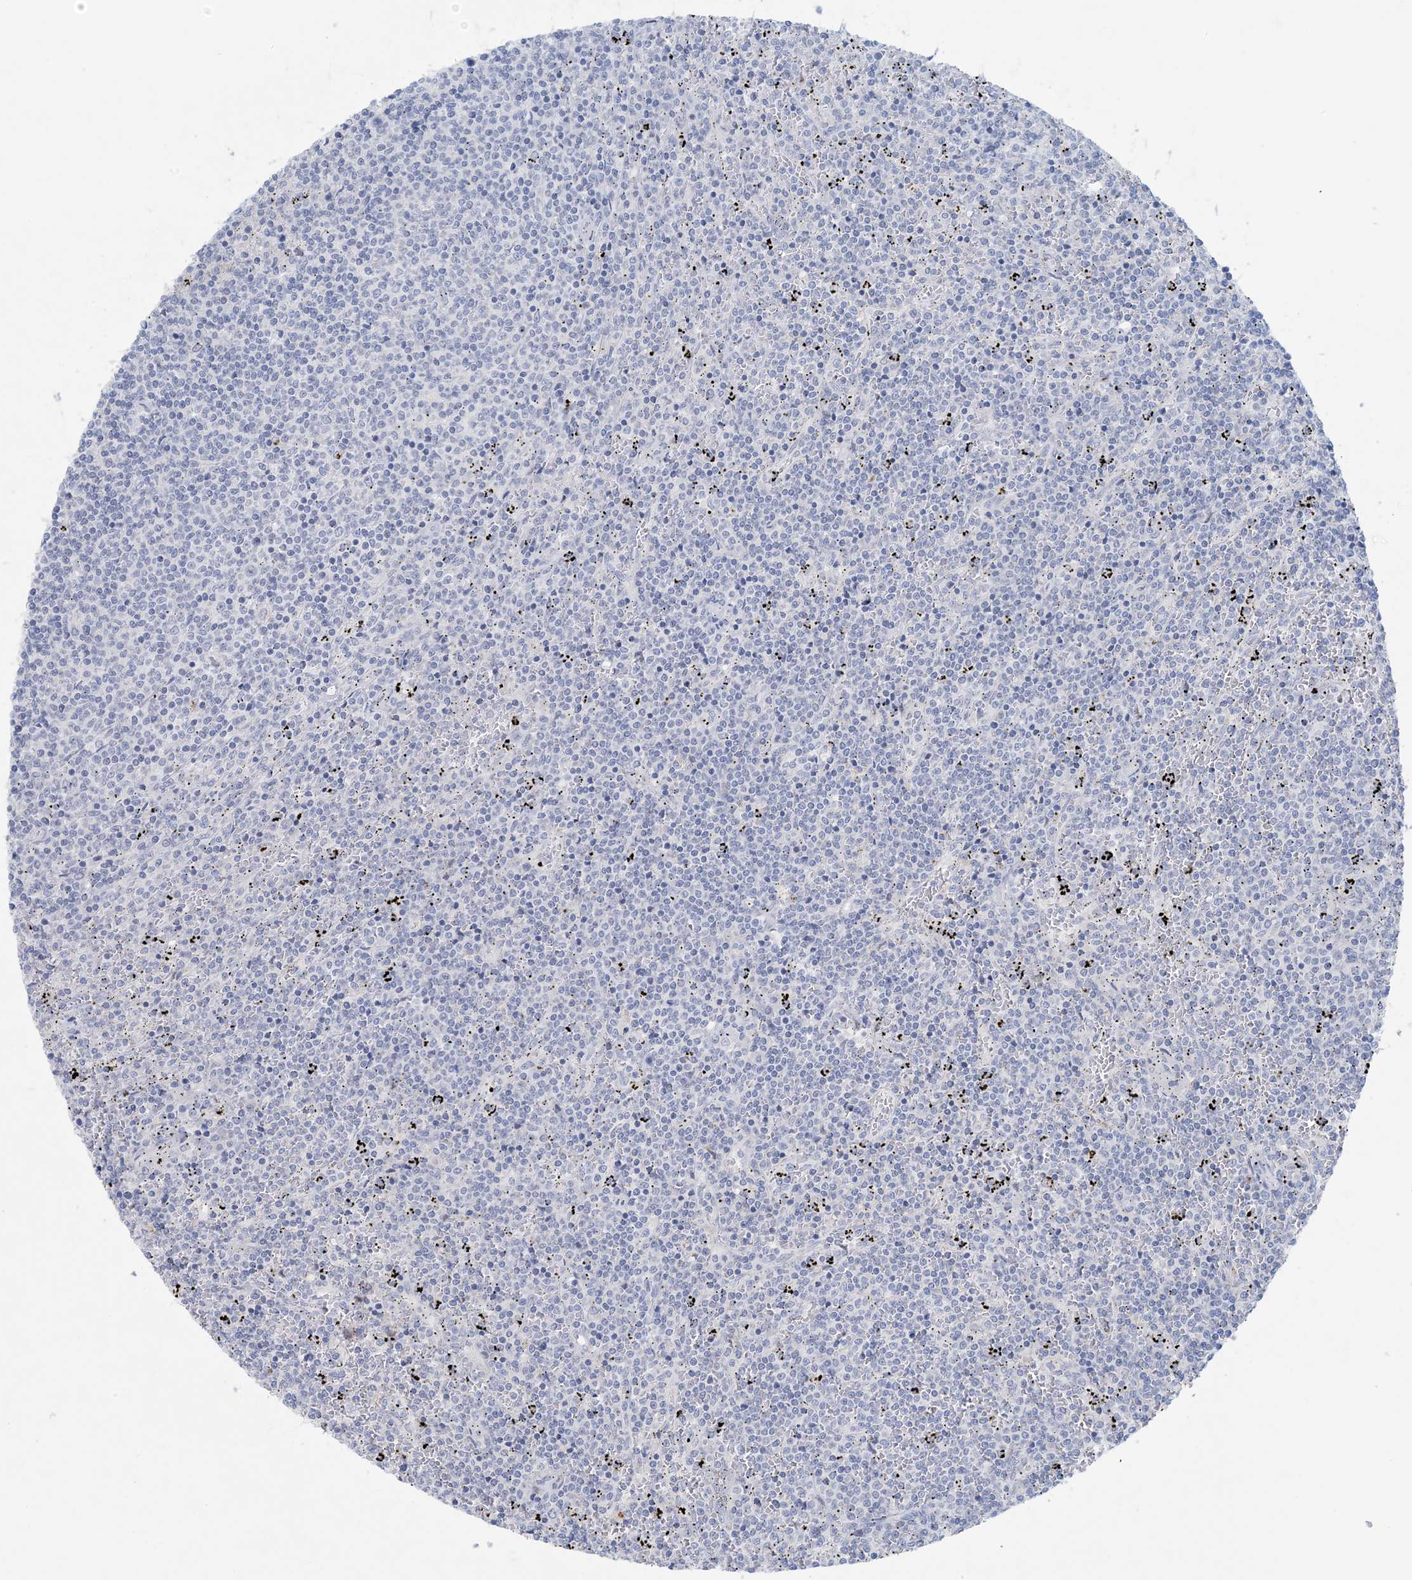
{"staining": {"intensity": "negative", "quantity": "none", "location": "none"}, "tissue": "lymphoma", "cell_type": "Tumor cells", "image_type": "cancer", "snomed": [{"axis": "morphology", "description": "Malignant lymphoma, non-Hodgkin's type, Low grade"}, {"axis": "topography", "description": "Spleen"}], "caption": "Immunohistochemistry photomicrograph of neoplastic tissue: human lymphoma stained with DAB shows no significant protein staining in tumor cells.", "gene": "GABRG1", "patient": {"sex": "female", "age": 50}}